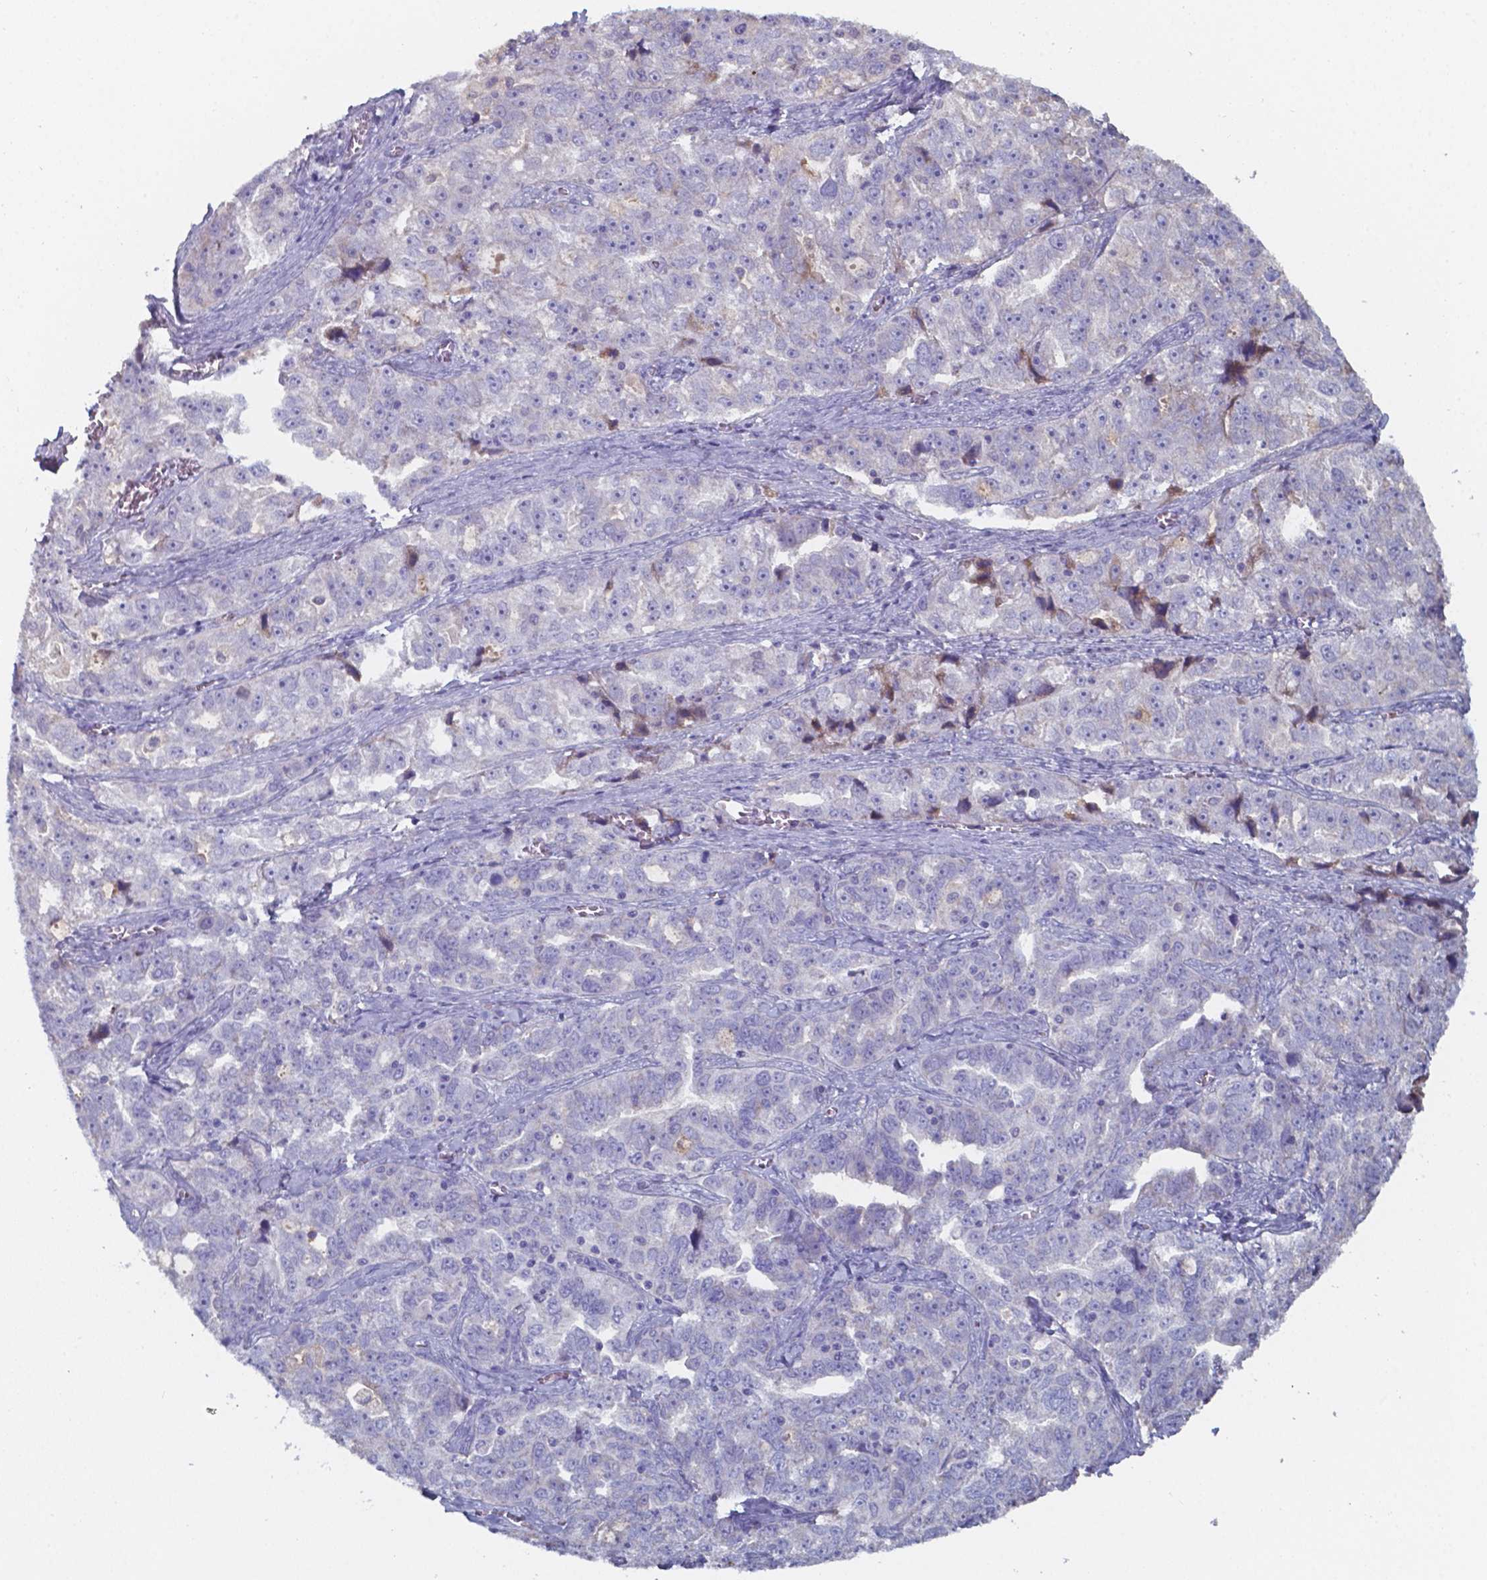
{"staining": {"intensity": "negative", "quantity": "none", "location": "none"}, "tissue": "ovarian cancer", "cell_type": "Tumor cells", "image_type": "cancer", "snomed": [{"axis": "morphology", "description": "Cystadenocarcinoma, serous, NOS"}, {"axis": "topography", "description": "Ovary"}], "caption": "This is a photomicrograph of IHC staining of serous cystadenocarcinoma (ovarian), which shows no positivity in tumor cells.", "gene": "BTBD17", "patient": {"sex": "female", "age": 51}}